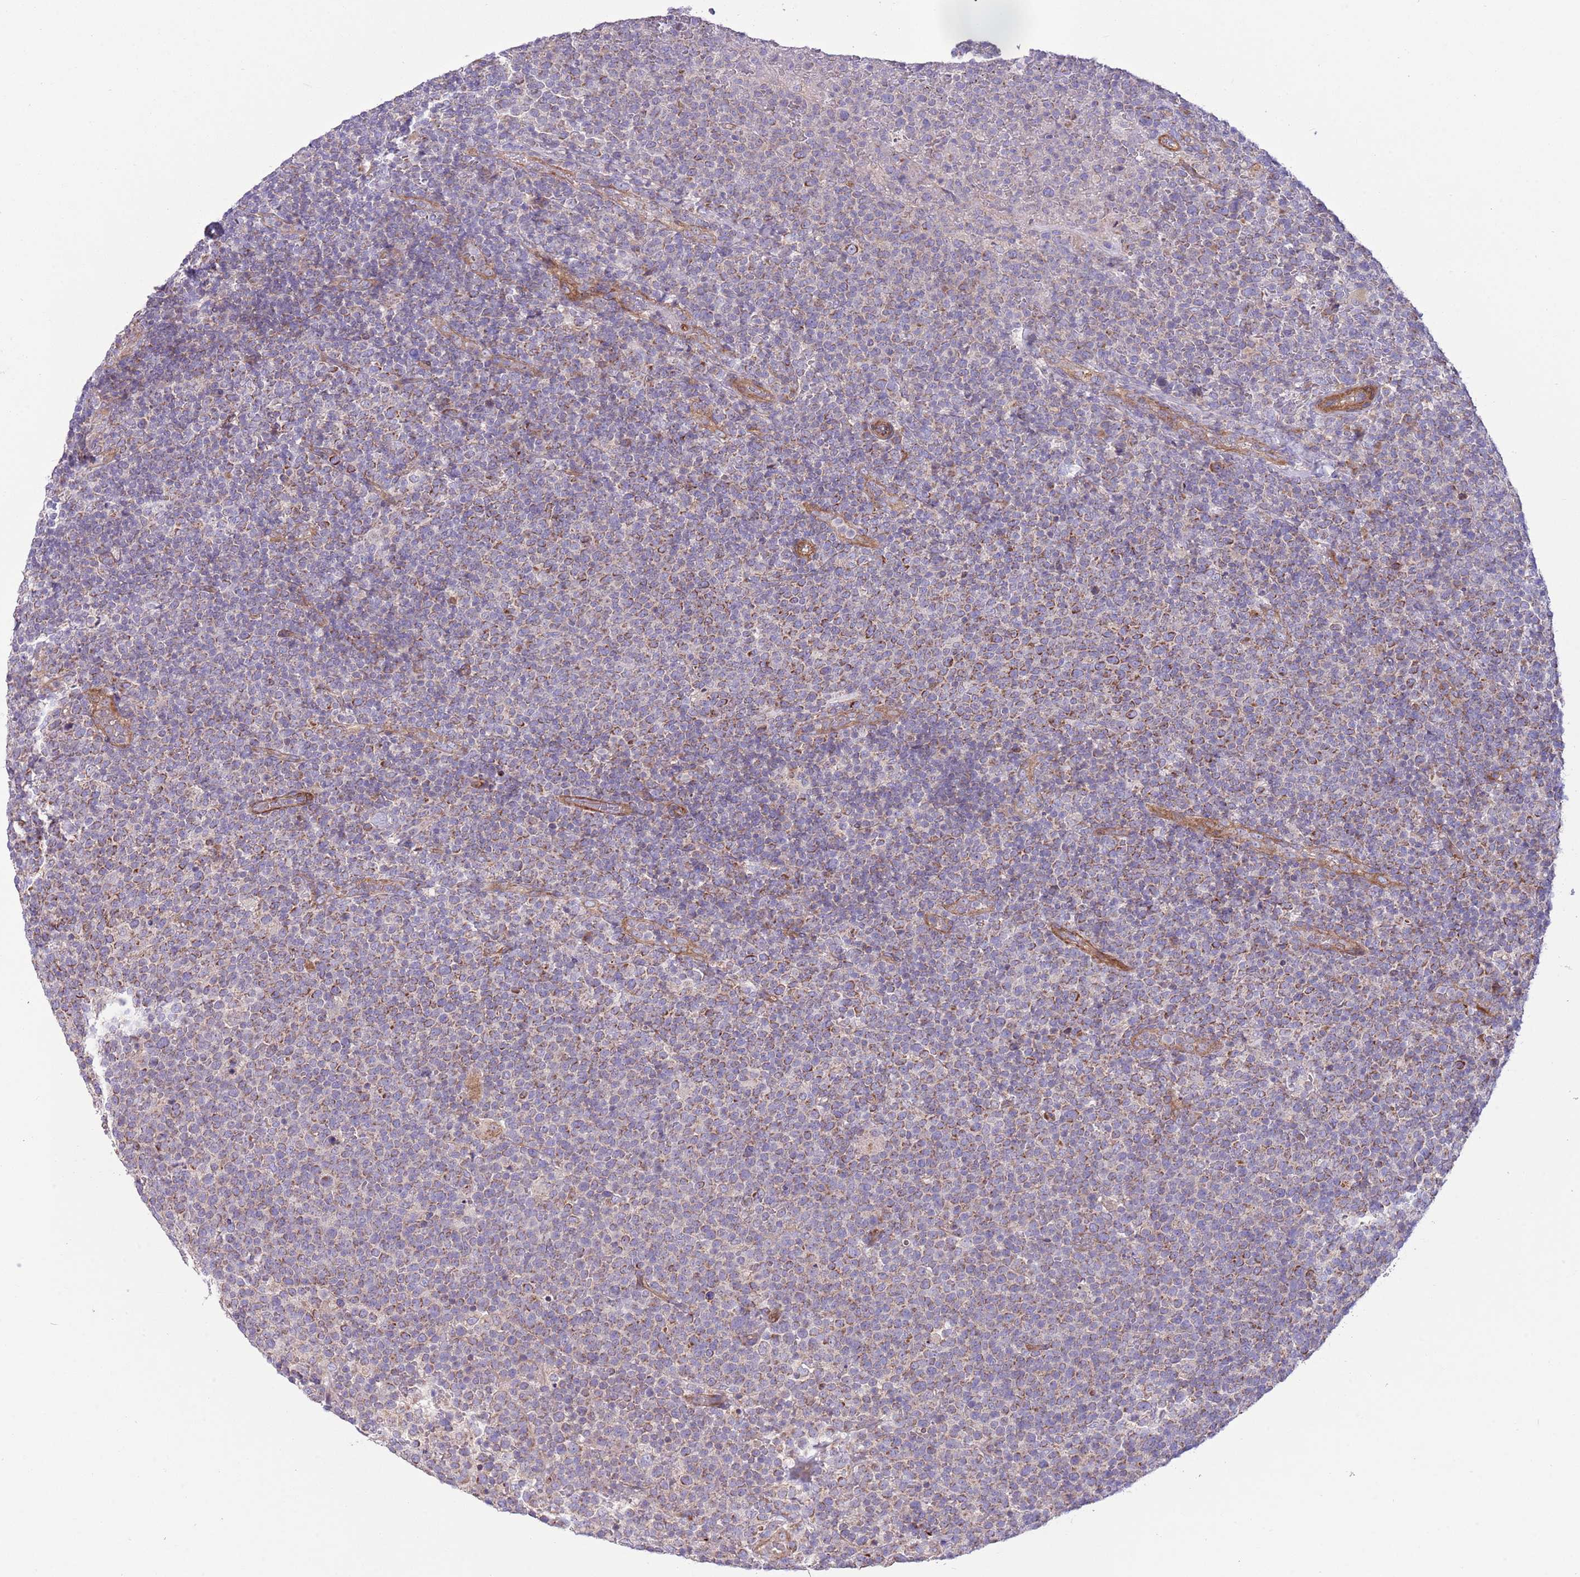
{"staining": {"intensity": "moderate", "quantity": "25%-75%", "location": "cytoplasmic/membranous"}, "tissue": "lymphoma", "cell_type": "Tumor cells", "image_type": "cancer", "snomed": [{"axis": "morphology", "description": "Malignant lymphoma, non-Hodgkin's type, High grade"}, {"axis": "topography", "description": "Lymph node"}], "caption": "This histopathology image displays IHC staining of malignant lymphoma, non-Hodgkin's type (high-grade), with medium moderate cytoplasmic/membranous positivity in about 25%-75% of tumor cells.", "gene": "TOMM5", "patient": {"sex": "male", "age": 61}}